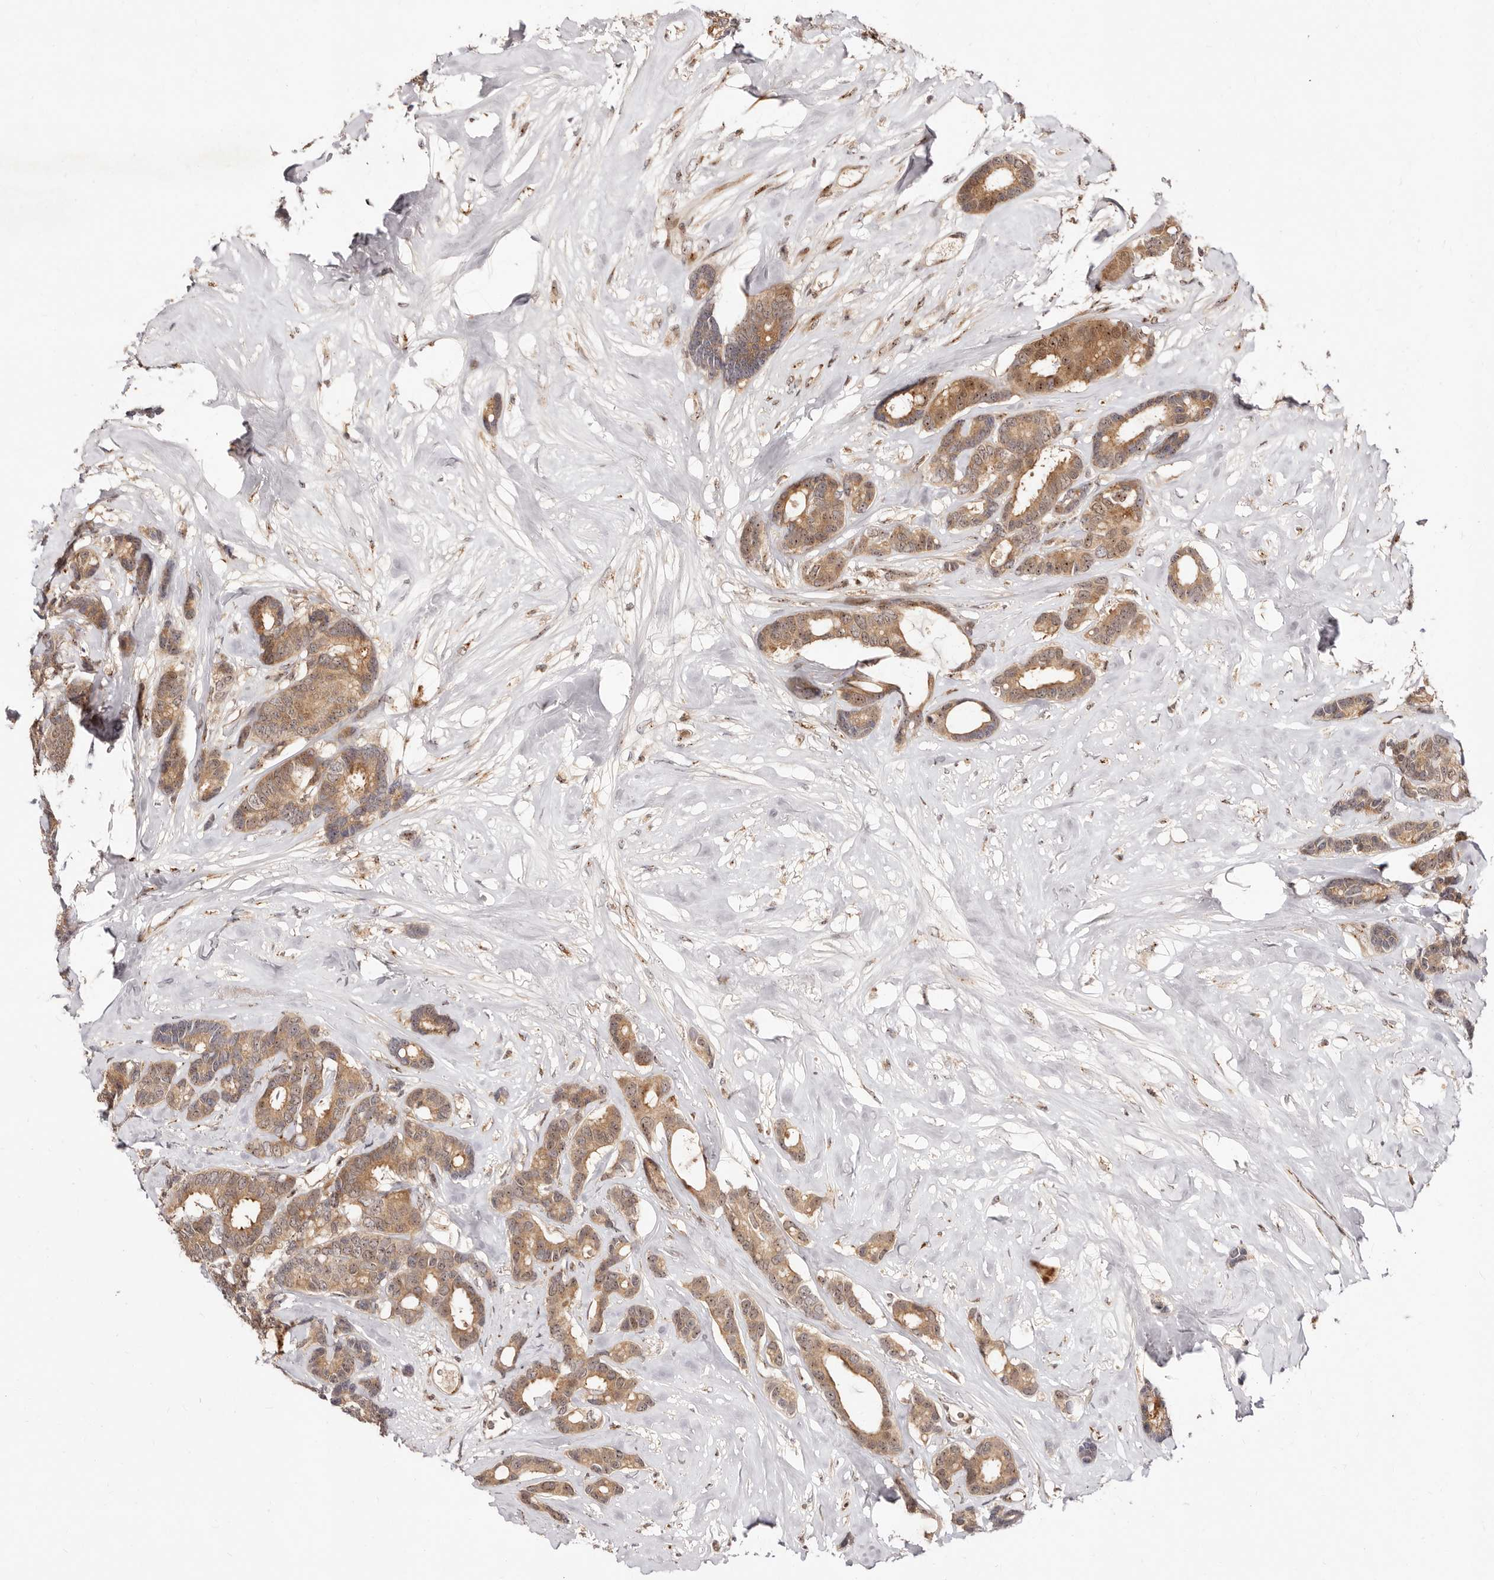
{"staining": {"intensity": "moderate", "quantity": ">75%", "location": "cytoplasmic/membranous"}, "tissue": "breast cancer", "cell_type": "Tumor cells", "image_type": "cancer", "snomed": [{"axis": "morphology", "description": "Duct carcinoma"}, {"axis": "topography", "description": "Breast"}], "caption": "Tumor cells show medium levels of moderate cytoplasmic/membranous positivity in approximately >75% of cells in breast cancer (intraductal carcinoma).", "gene": "APOL6", "patient": {"sex": "female", "age": 87}}